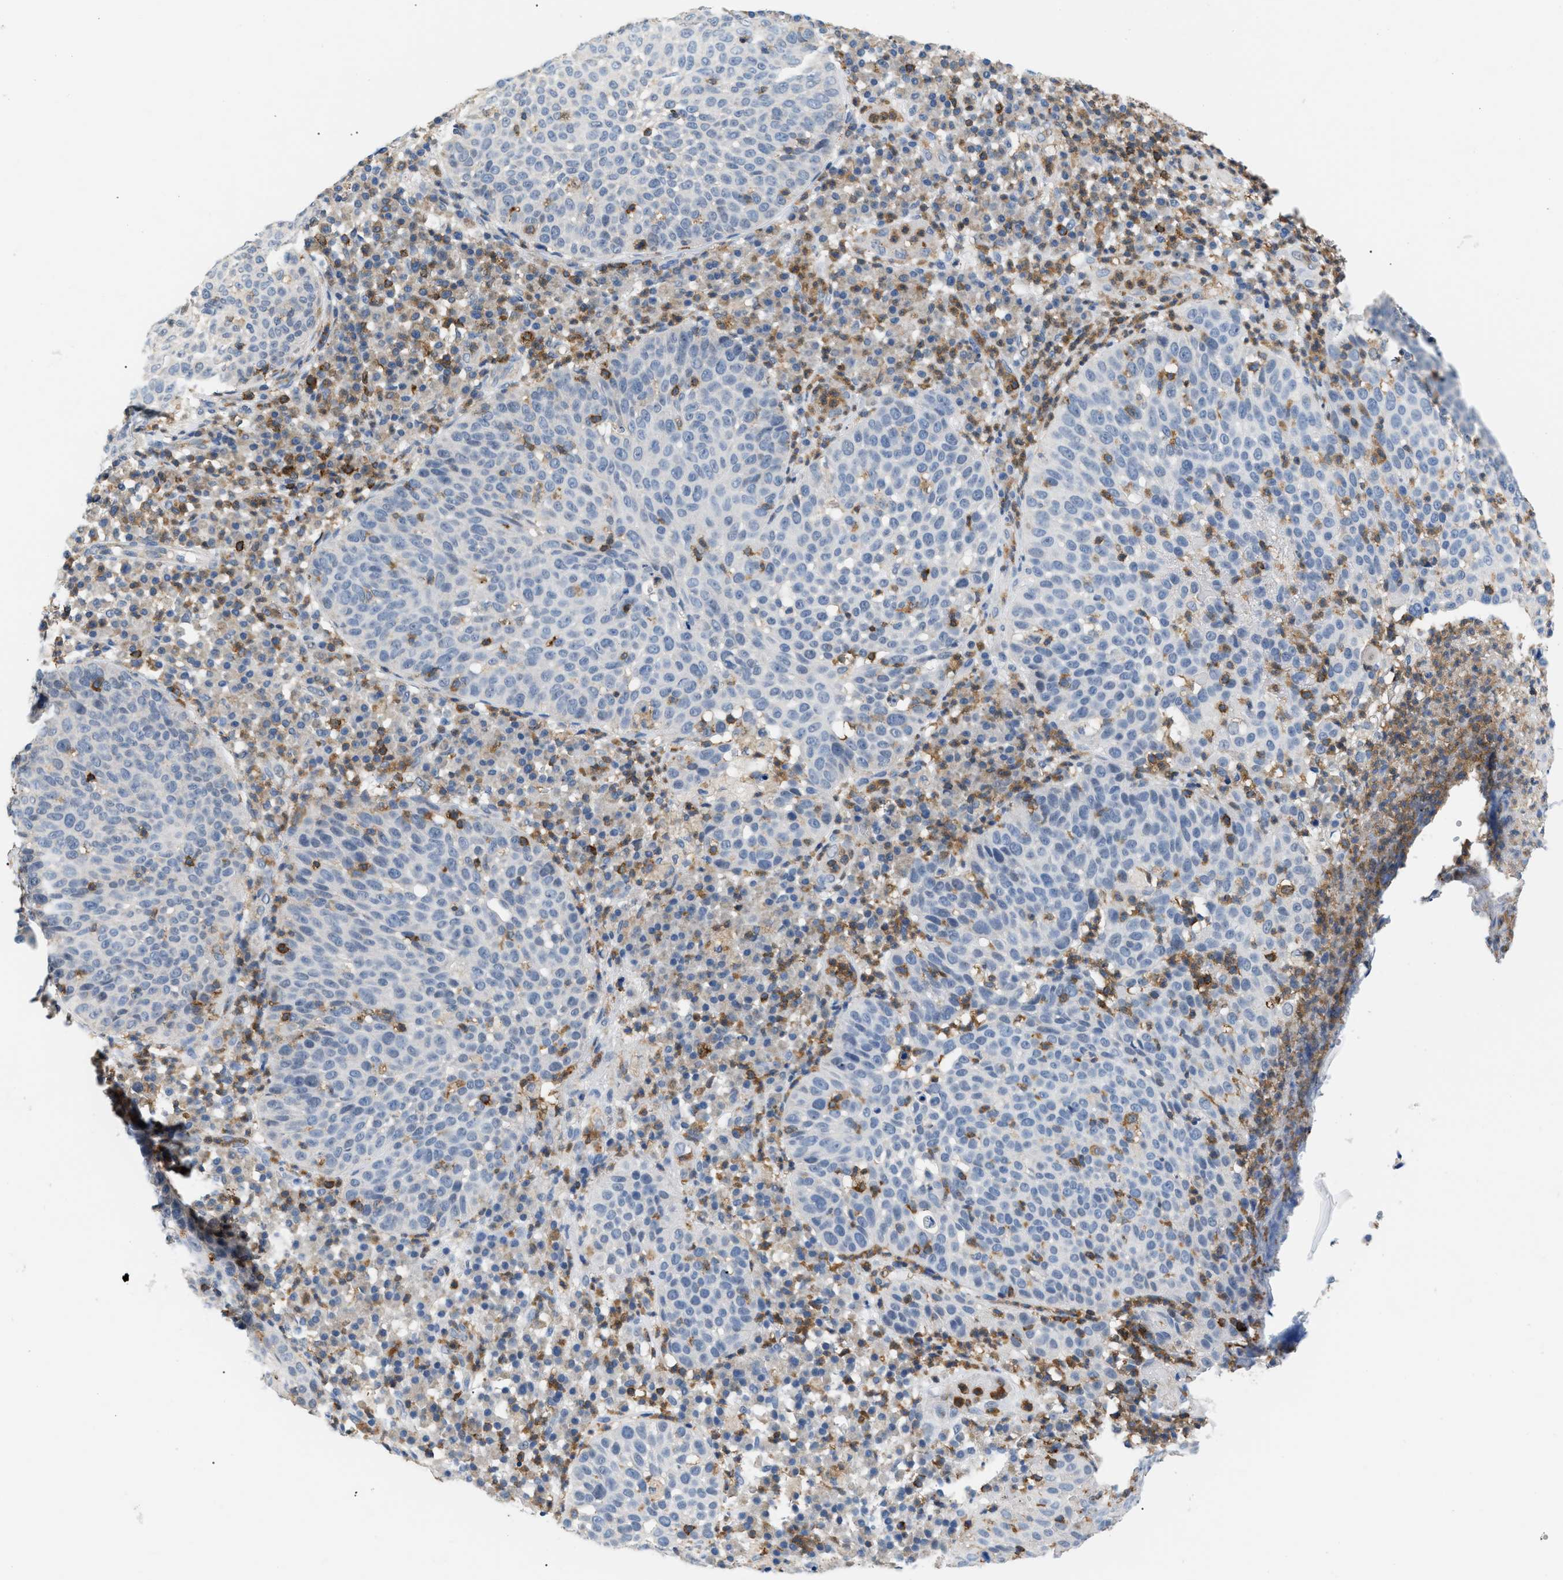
{"staining": {"intensity": "negative", "quantity": "none", "location": "none"}, "tissue": "skin cancer", "cell_type": "Tumor cells", "image_type": "cancer", "snomed": [{"axis": "morphology", "description": "Squamous cell carcinoma in situ, NOS"}, {"axis": "morphology", "description": "Squamous cell carcinoma, NOS"}, {"axis": "topography", "description": "Skin"}], "caption": "Tumor cells are negative for brown protein staining in skin cancer.", "gene": "INPP5D", "patient": {"sex": "male", "age": 93}}